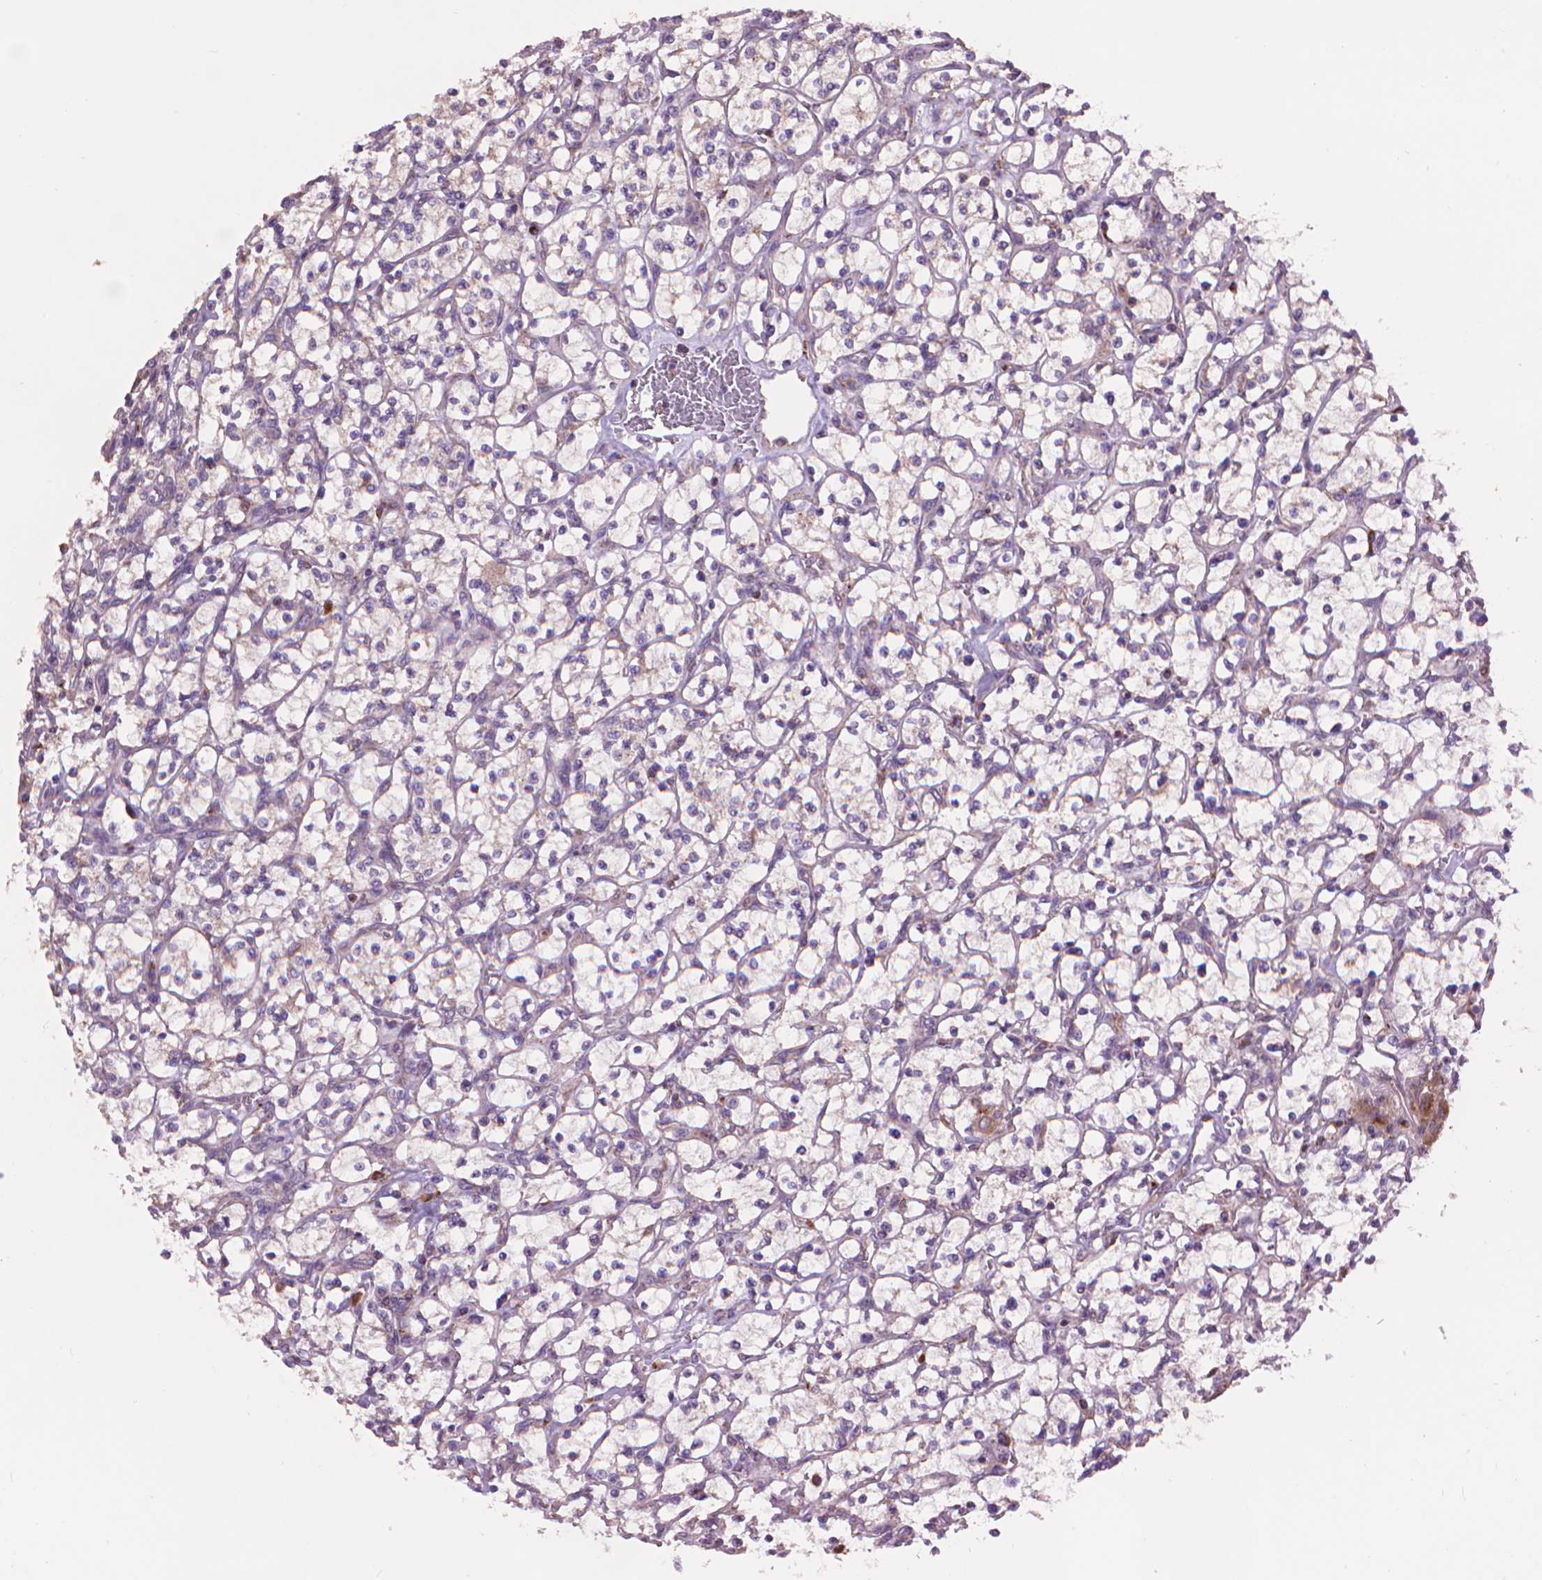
{"staining": {"intensity": "weak", "quantity": "25%-75%", "location": "cytoplasmic/membranous"}, "tissue": "renal cancer", "cell_type": "Tumor cells", "image_type": "cancer", "snomed": [{"axis": "morphology", "description": "Adenocarcinoma, NOS"}, {"axis": "topography", "description": "Kidney"}], "caption": "Human renal adenocarcinoma stained with a brown dye shows weak cytoplasmic/membranous positive expression in approximately 25%-75% of tumor cells.", "gene": "GLB1", "patient": {"sex": "female", "age": 64}}